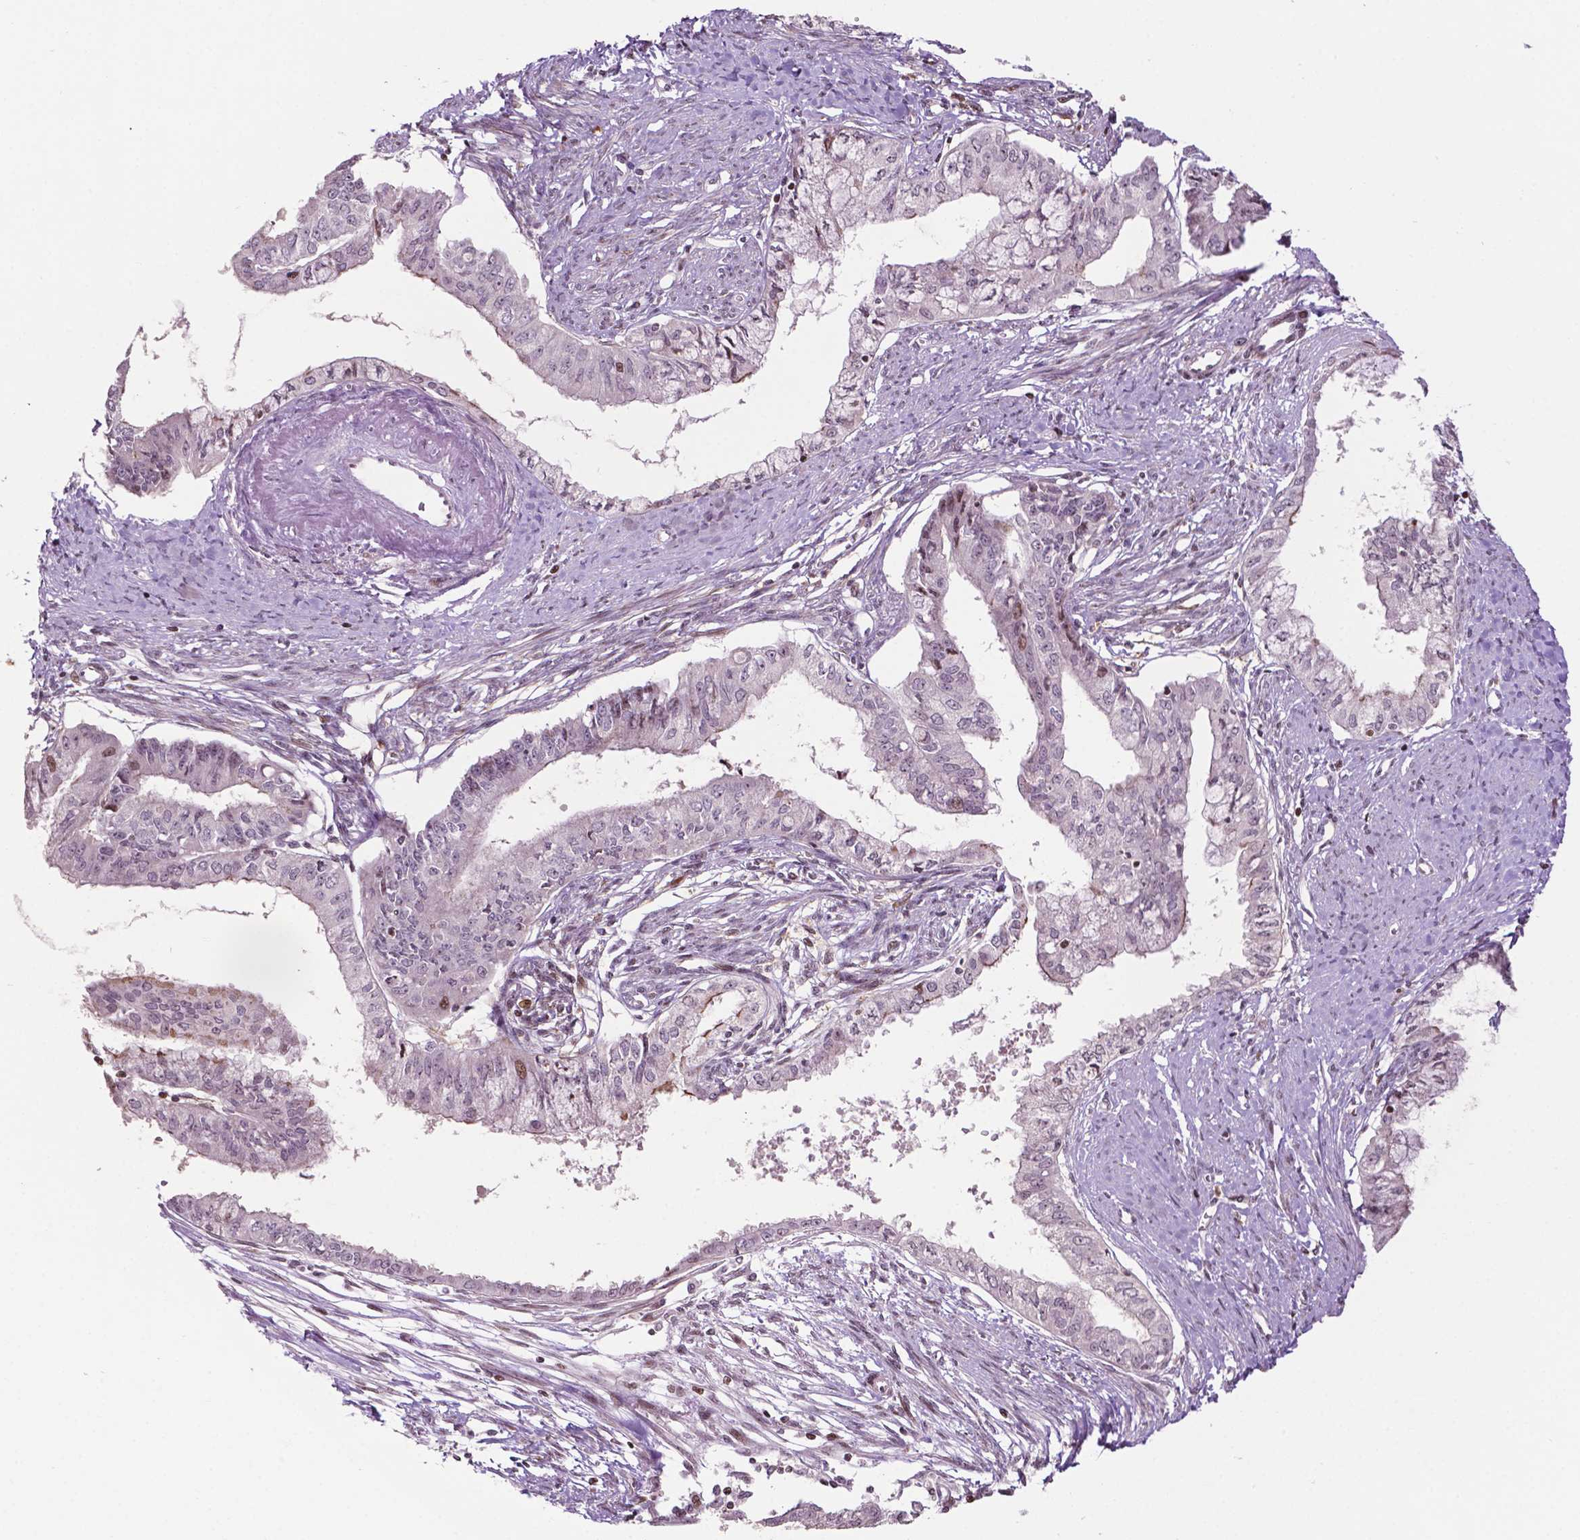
{"staining": {"intensity": "negative", "quantity": "none", "location": "none"}, "tissue": "endometrial cancer", "cell_type": "Tumor cells", "image_type": "cancer", "snomed": [{"axis": "morphology", "description": "Adenocarcinoma, NOS"}, {"axis": "topography", "description": "Endometrium"}], "caption": "The immunohistochemistry (IHC) image has no significant positivity in tumor cells of endometrial adenocarcinoma tissue.", "gene": "PTPN18", "patient": {"sex": "female", "age": 76}}